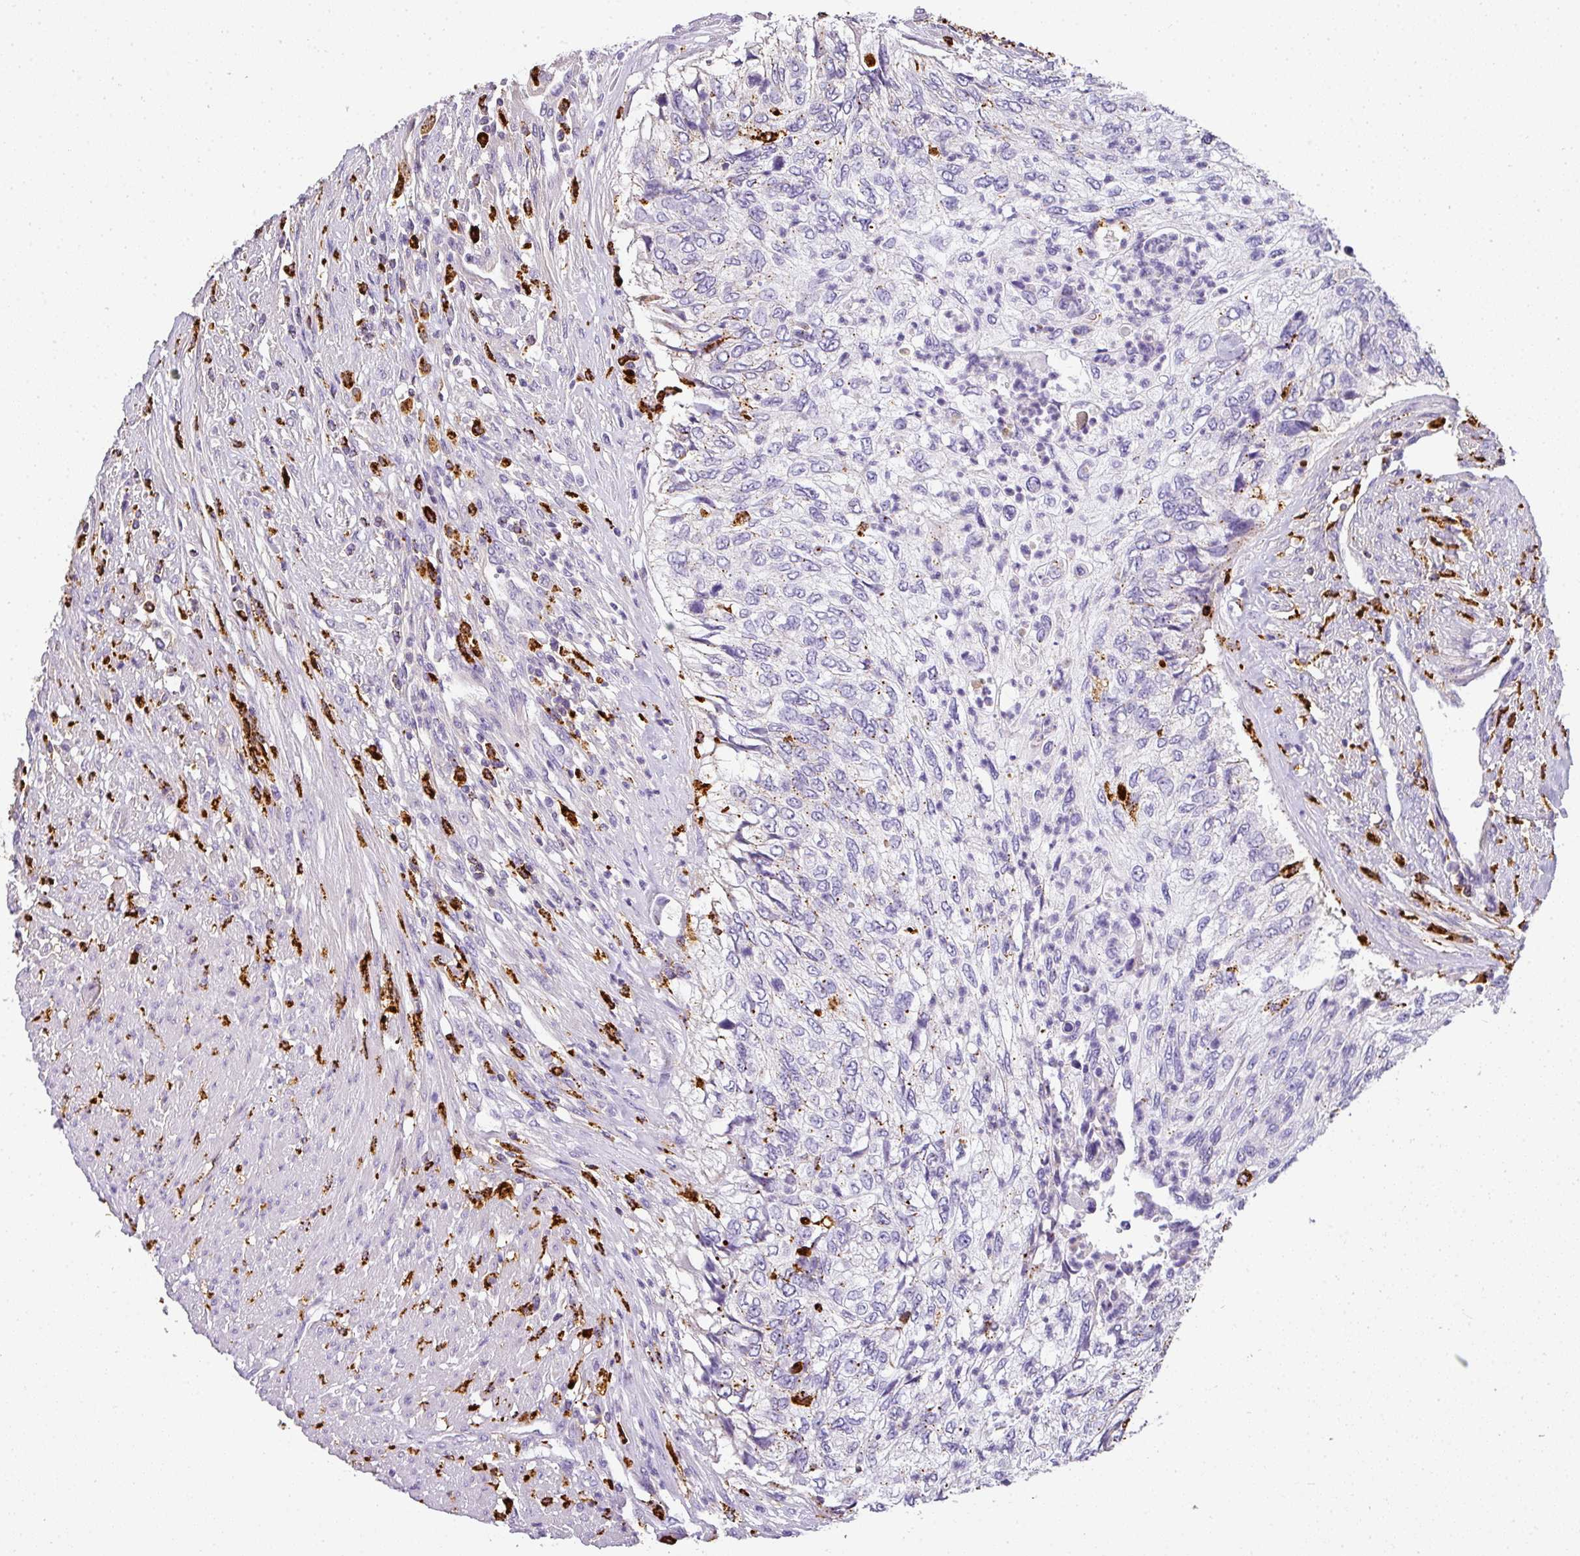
{"staining": {"intensity": "negative", "quantity": "none", "location": "none"}, "tissue": "urothelial cancer", "cell_type": "Tumor cells", "image_type": "cancer", "snomed": [{"axis": "morphology", "description": "Urothelial carcinoma, High grade"}, {"axis": "topography", "description": "Urinary bladder"}], "caption": "High power microscopy micrograph of an IHC histopathology image of urothelial carcinoma (high-grade), revealing no significant positivity in tumor cells.", "gene": "MMACHC", "patient": {"sex": "female", "age": 60}}